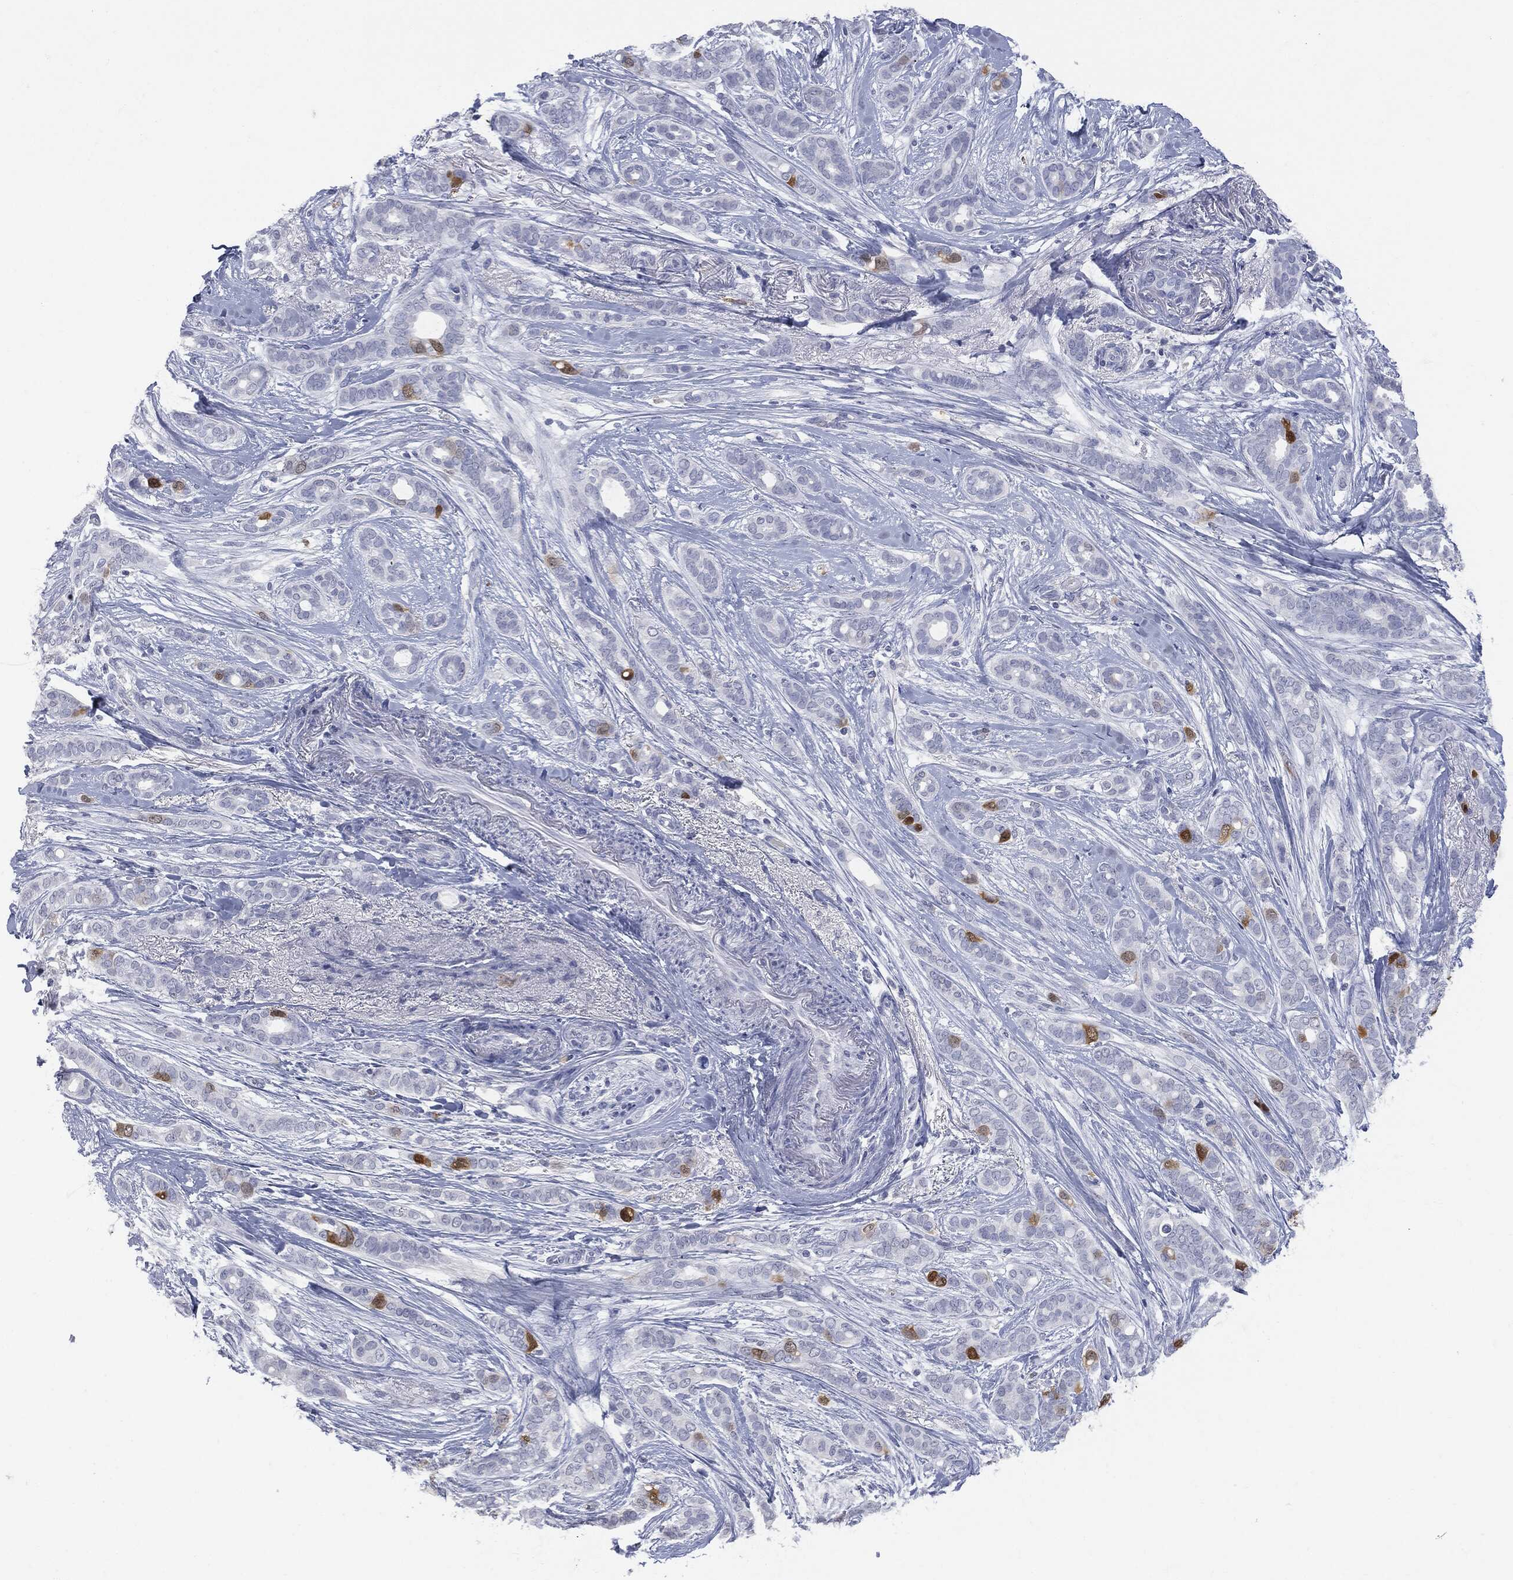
{"staining": {"intensity": "strong", "quantity": "<25%", "location": "cytoplasmic/membranous"}, "tissue": "breast cancer", "cell_type": "Tumor cells", "image_type": "cancer", "snomed": [{"axis": "morphology", "description": "Duct carcinoma"}, {"axis": "topography", "description": "Breast"}], "caption": "Immunohistochemistry (IHC) photomicrograph of breast cancer stained for a protein (brown), which shows medium levels of strong cytoplasmic/membranous staining in approximately <25% of tumor cells.", "gene": "UBE2C", "patient": {"sex": "female", "age": 51}}